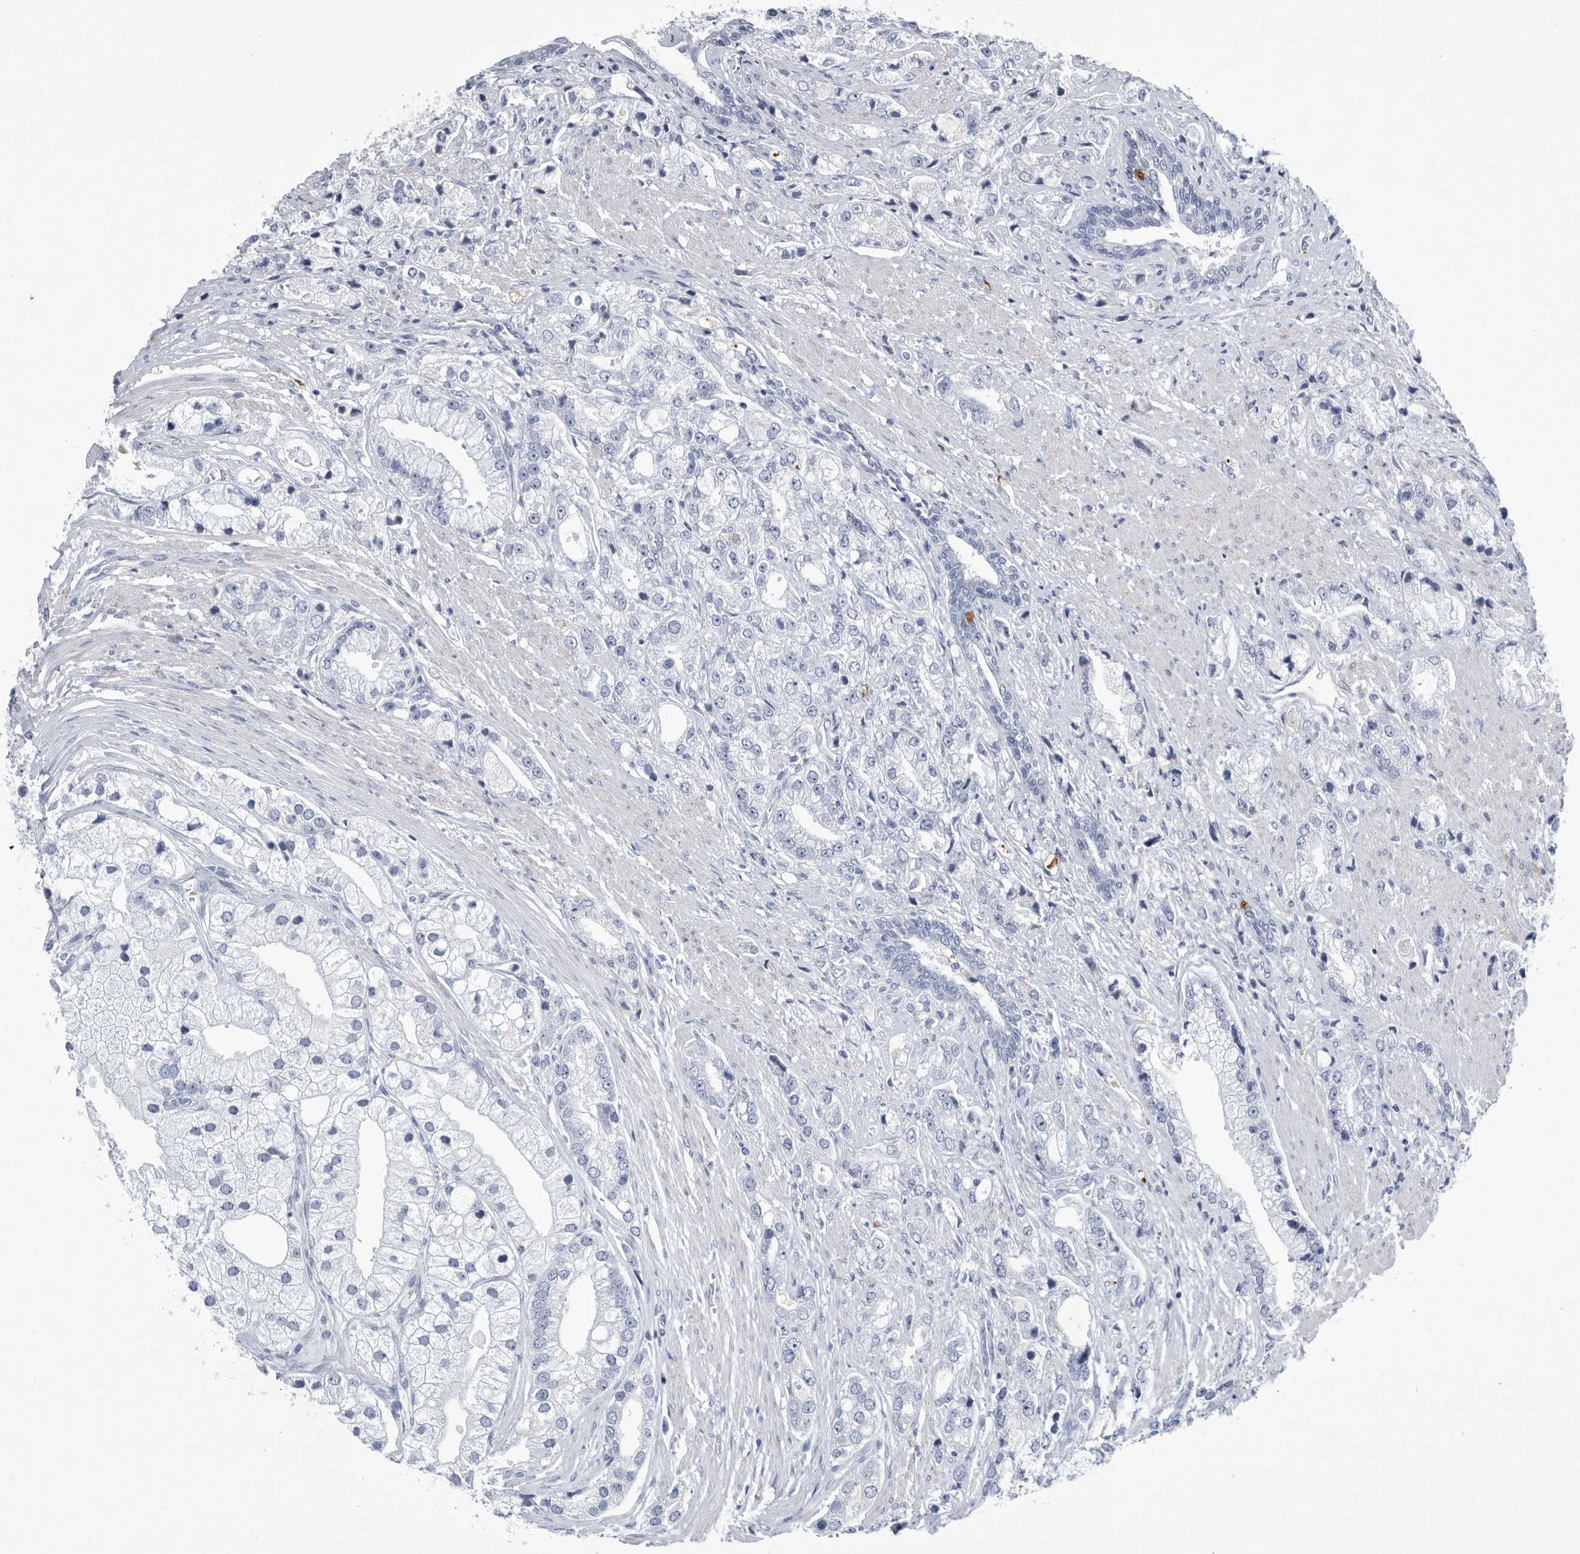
{"staining": {"intensity": "negative", "quantity": "none", "location": "none"}, "tissue": "prostate cancer", "cell_type": "Tumor cells", "image_type": "cancer", "snomed": [{"axis": "morphology", "description": "Adenocarcinoma, High grade"}, {"axis": "topography", "description": "Prostate"}], "caption": "The IHC photomicrograph has no significant expression in tumor cells of prostate adenocarcinoma (high-grade) tissue.", "gene": "BTBD6", "patient": {"sex": "male", "age": 50}}